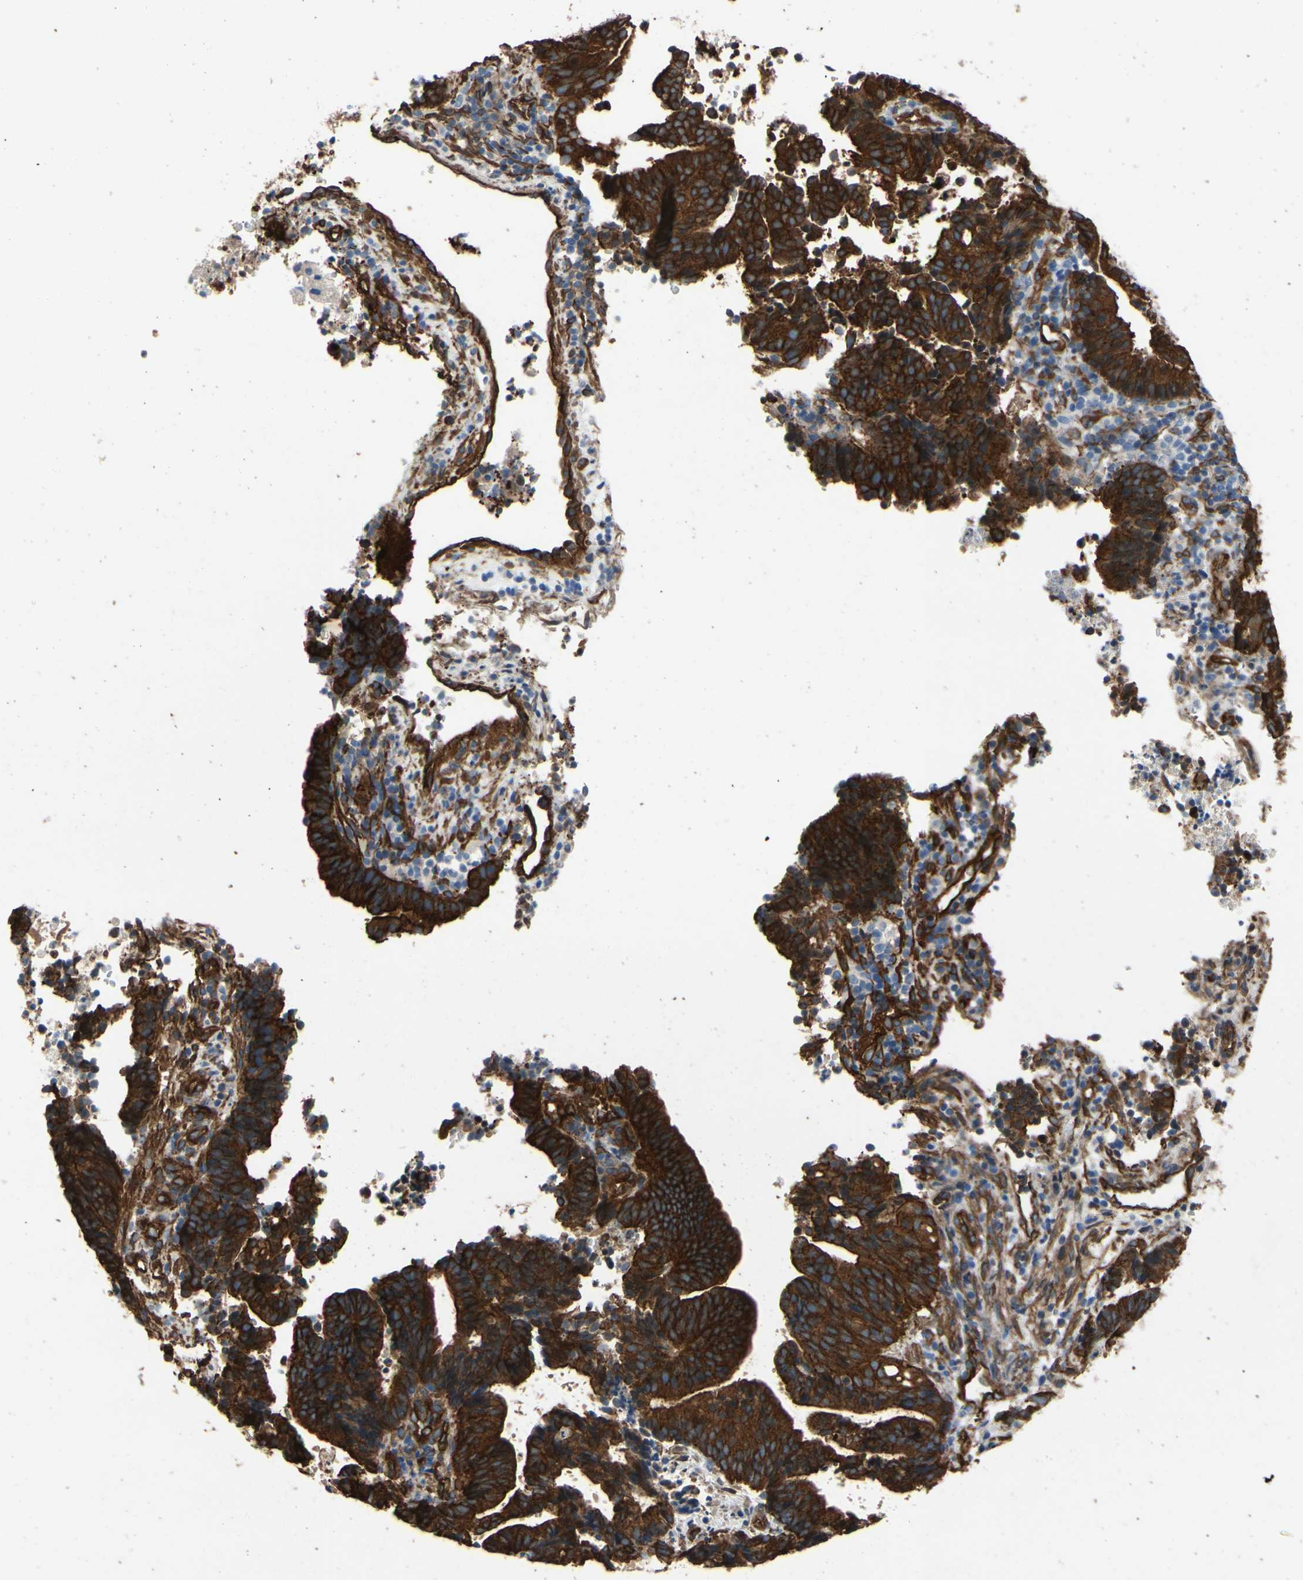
{"staining": {"intensity": "strong", "quantity": ">75%", "location": "cytoplasmic/membranous"}, "tissue": "endometrial cancer", "cell_type": "Tumor cells", "image_type": "cancer", "snomed": [{"axis": "morphology", "description": "Adenocarcinoma, NOS"}, {"axis": "topography", "description": "Uterus"}], "caption": "DAB (3,3'-diaminobenzidine) immunohistochemical staining of adenocarcinoma (endometrial) displays strong cytoplasmic/membranous protein staining in approximately >75% of tumor cells. (DAB = brown stain, brightfield microscopy at high magnification).", "gene": "CTTNBP2", "patient": {"sex": "female", "age": 83}}